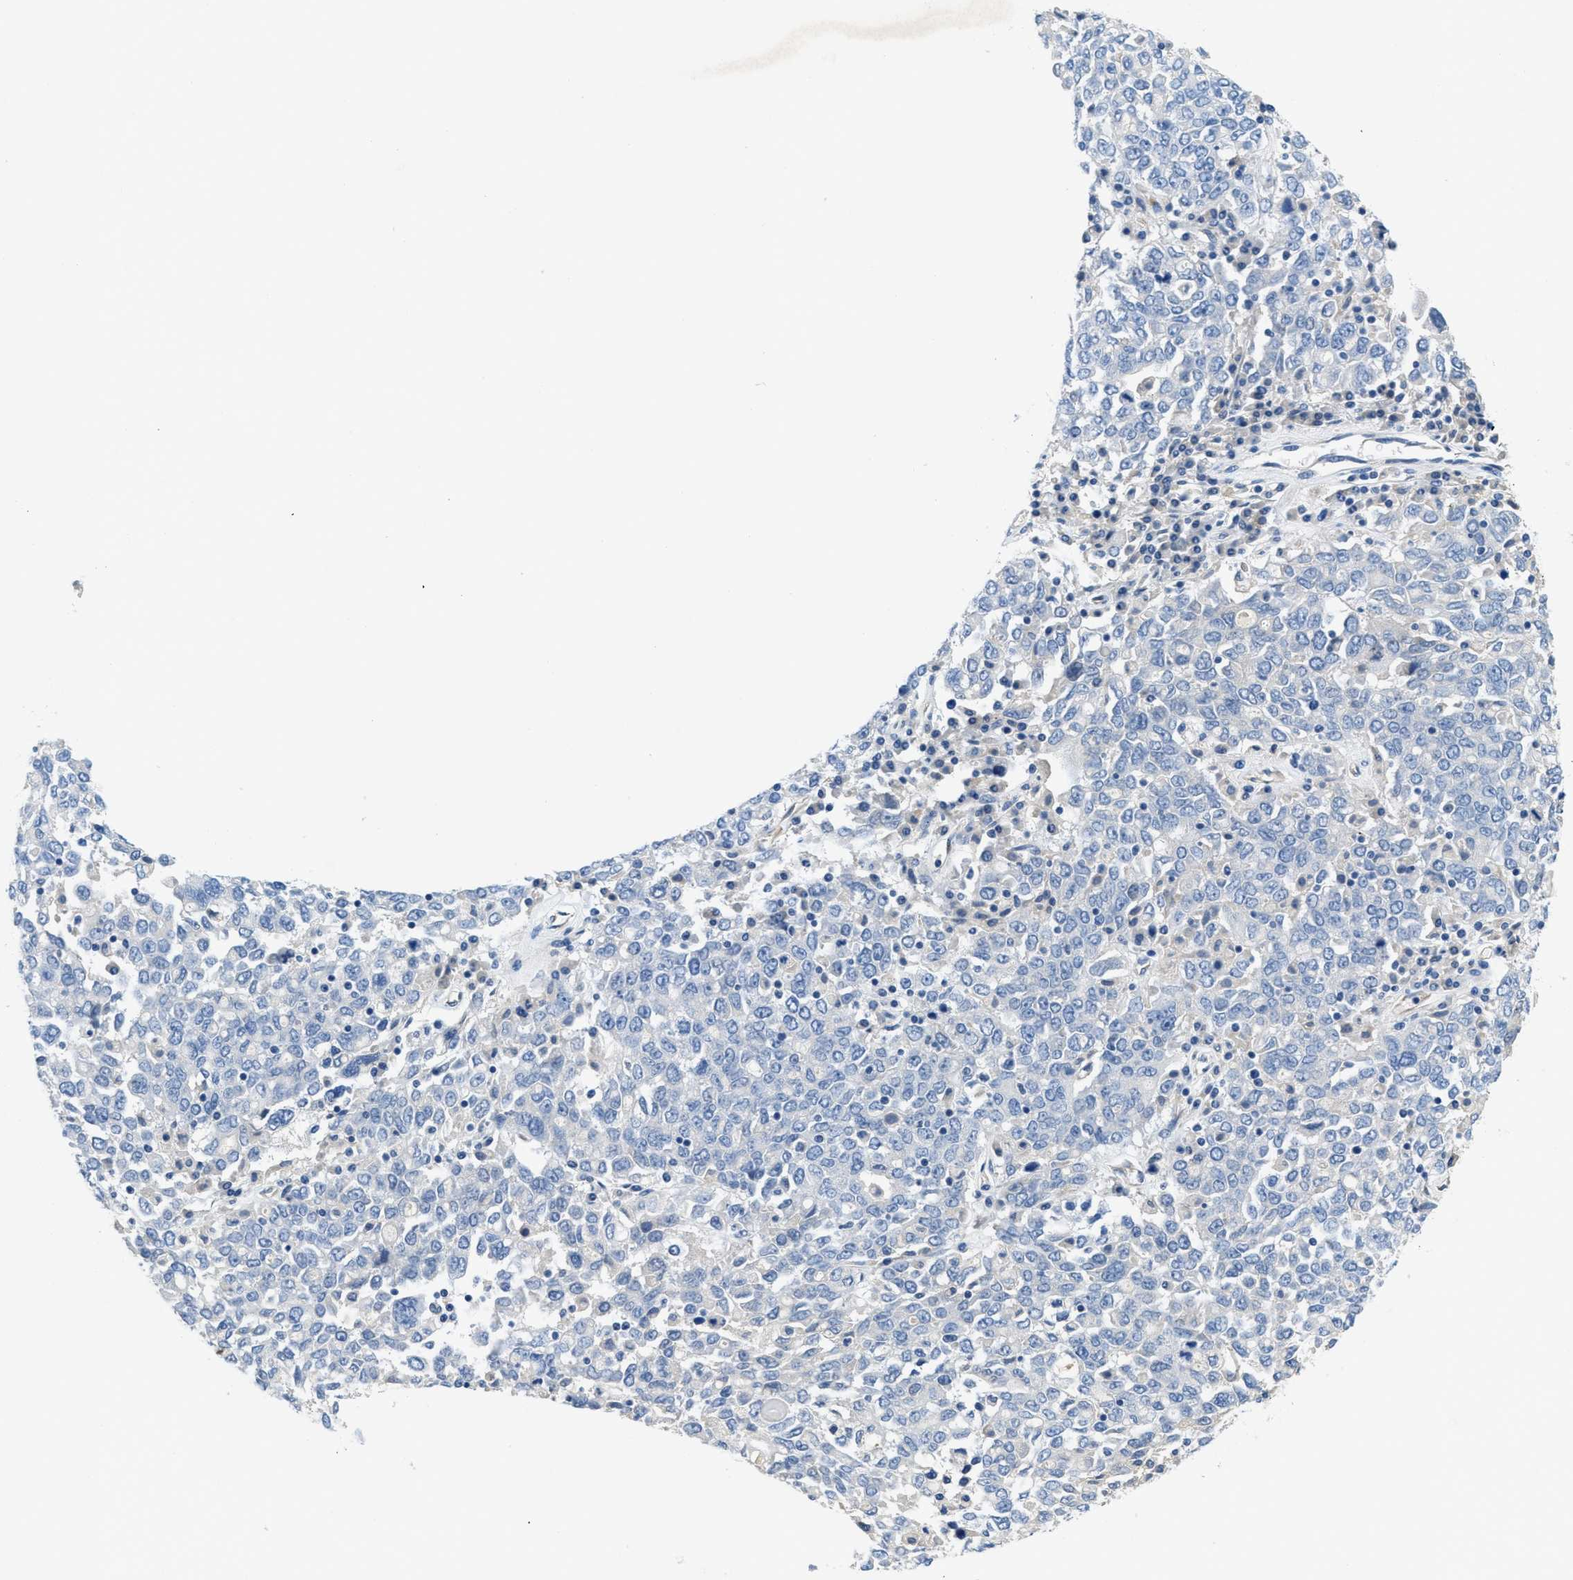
{"staining": {"intensity": "negative", "quantity": "none", "location": "none"}, "tissue": "ovarian cancer", "cell_type": "Tumor cells", "image_type": "cancer", "snomed": [{"axis": "morphology", "description": "Carcinoma, endometroid"}, {"axis": "topography", "description": "Ovary"}], "caption": "IHC micrograph of neoplastic tissue: human endometroid carcinoma (ovarian) stained with DAB demonstrates no significant protein staining in tumor cells.", "gene": "PGR", "patient": {"sex": "female", "age": 62}}